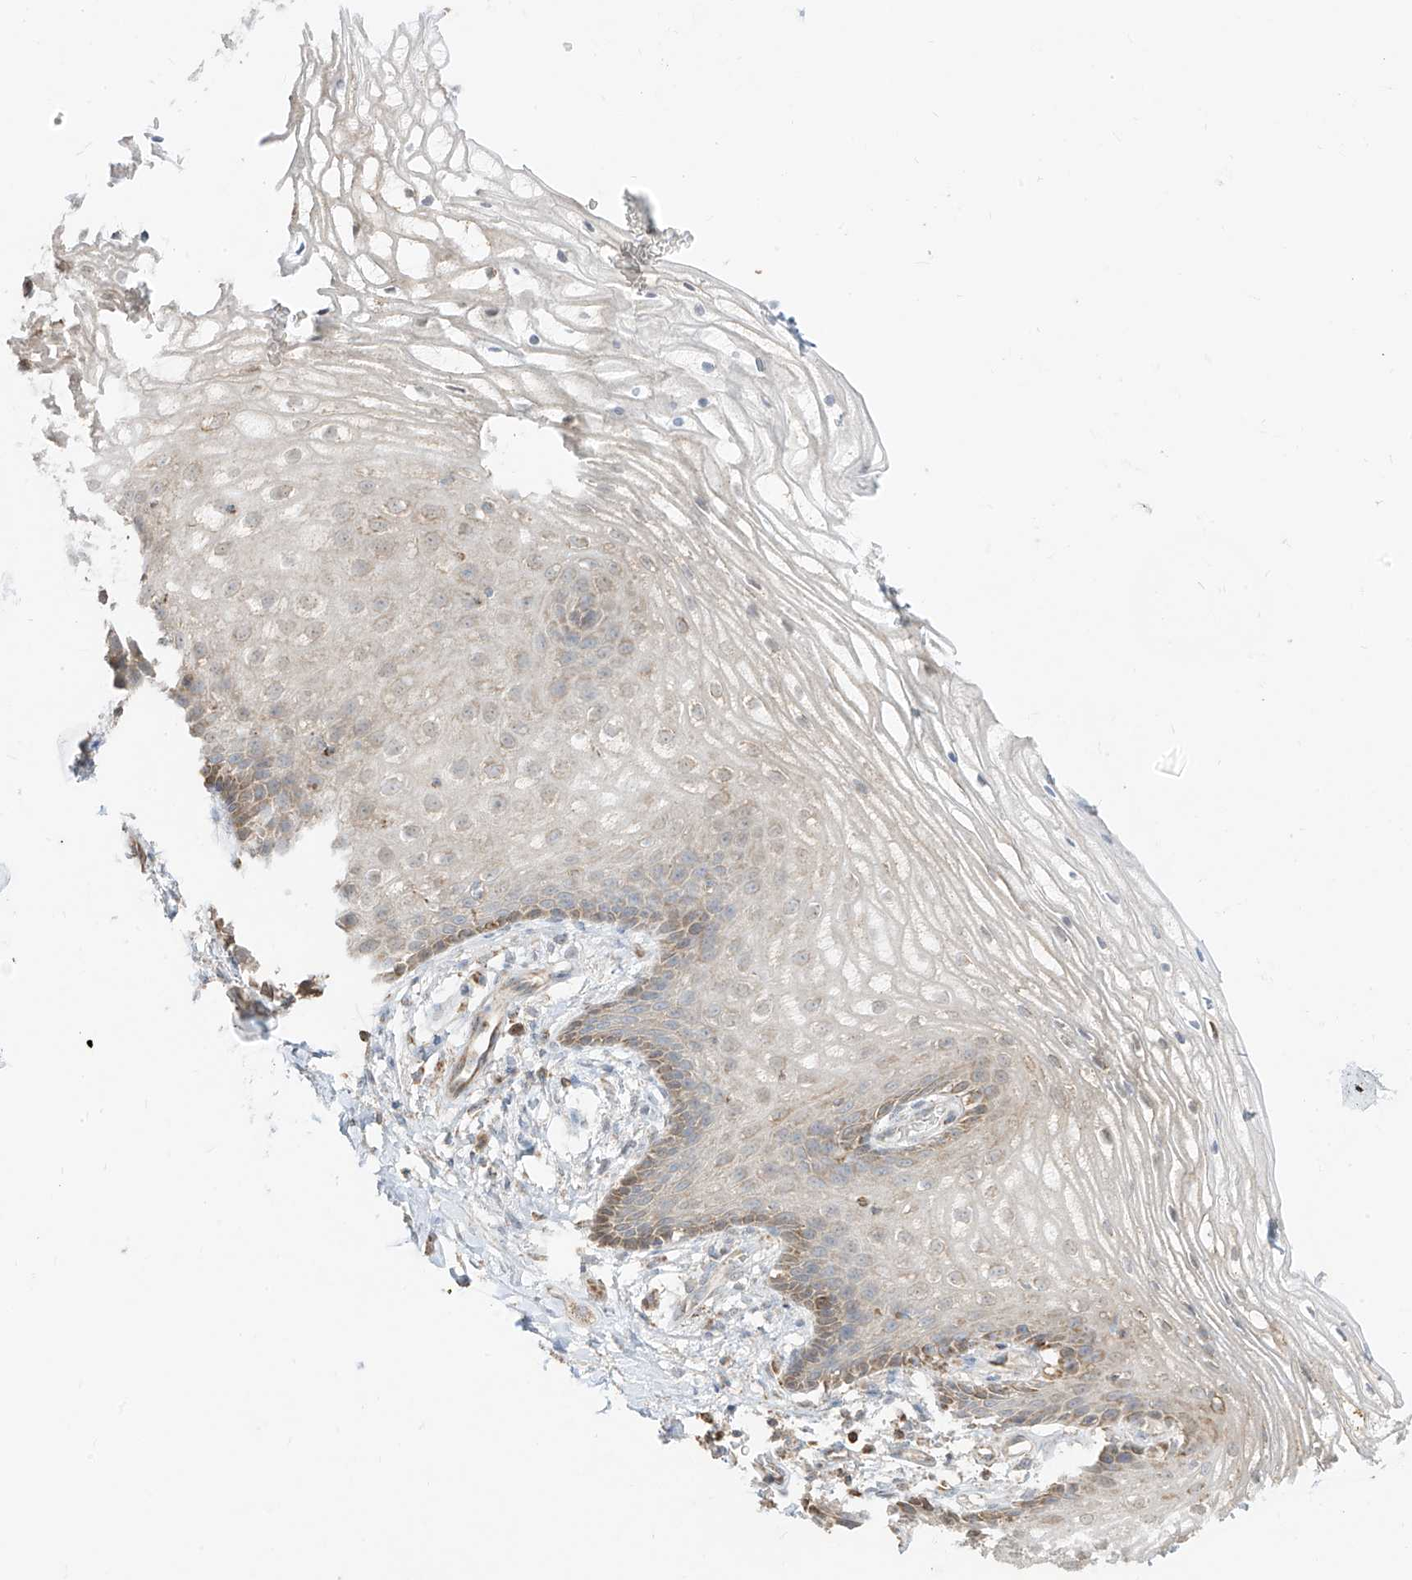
{"staining": {"intensity": "weak", "quantity": "<25%", "location": "cytoplasmic/membranous"}, "tissue": "vagina", "cell_type": "Squamous epithelial cells", "image_type": "normal", "snomed": [{"axis": "morphology", "description": "Normal tissue, NOS"}, {"axis": "topography", "description": "Vagina"}], "caption": "Normal vagina was stained to show a protein in brown. There is no significant positivity in squamous epithelial cells.", "gene": "ETHE1", "patient": {"sex": "female", "age": 60}}